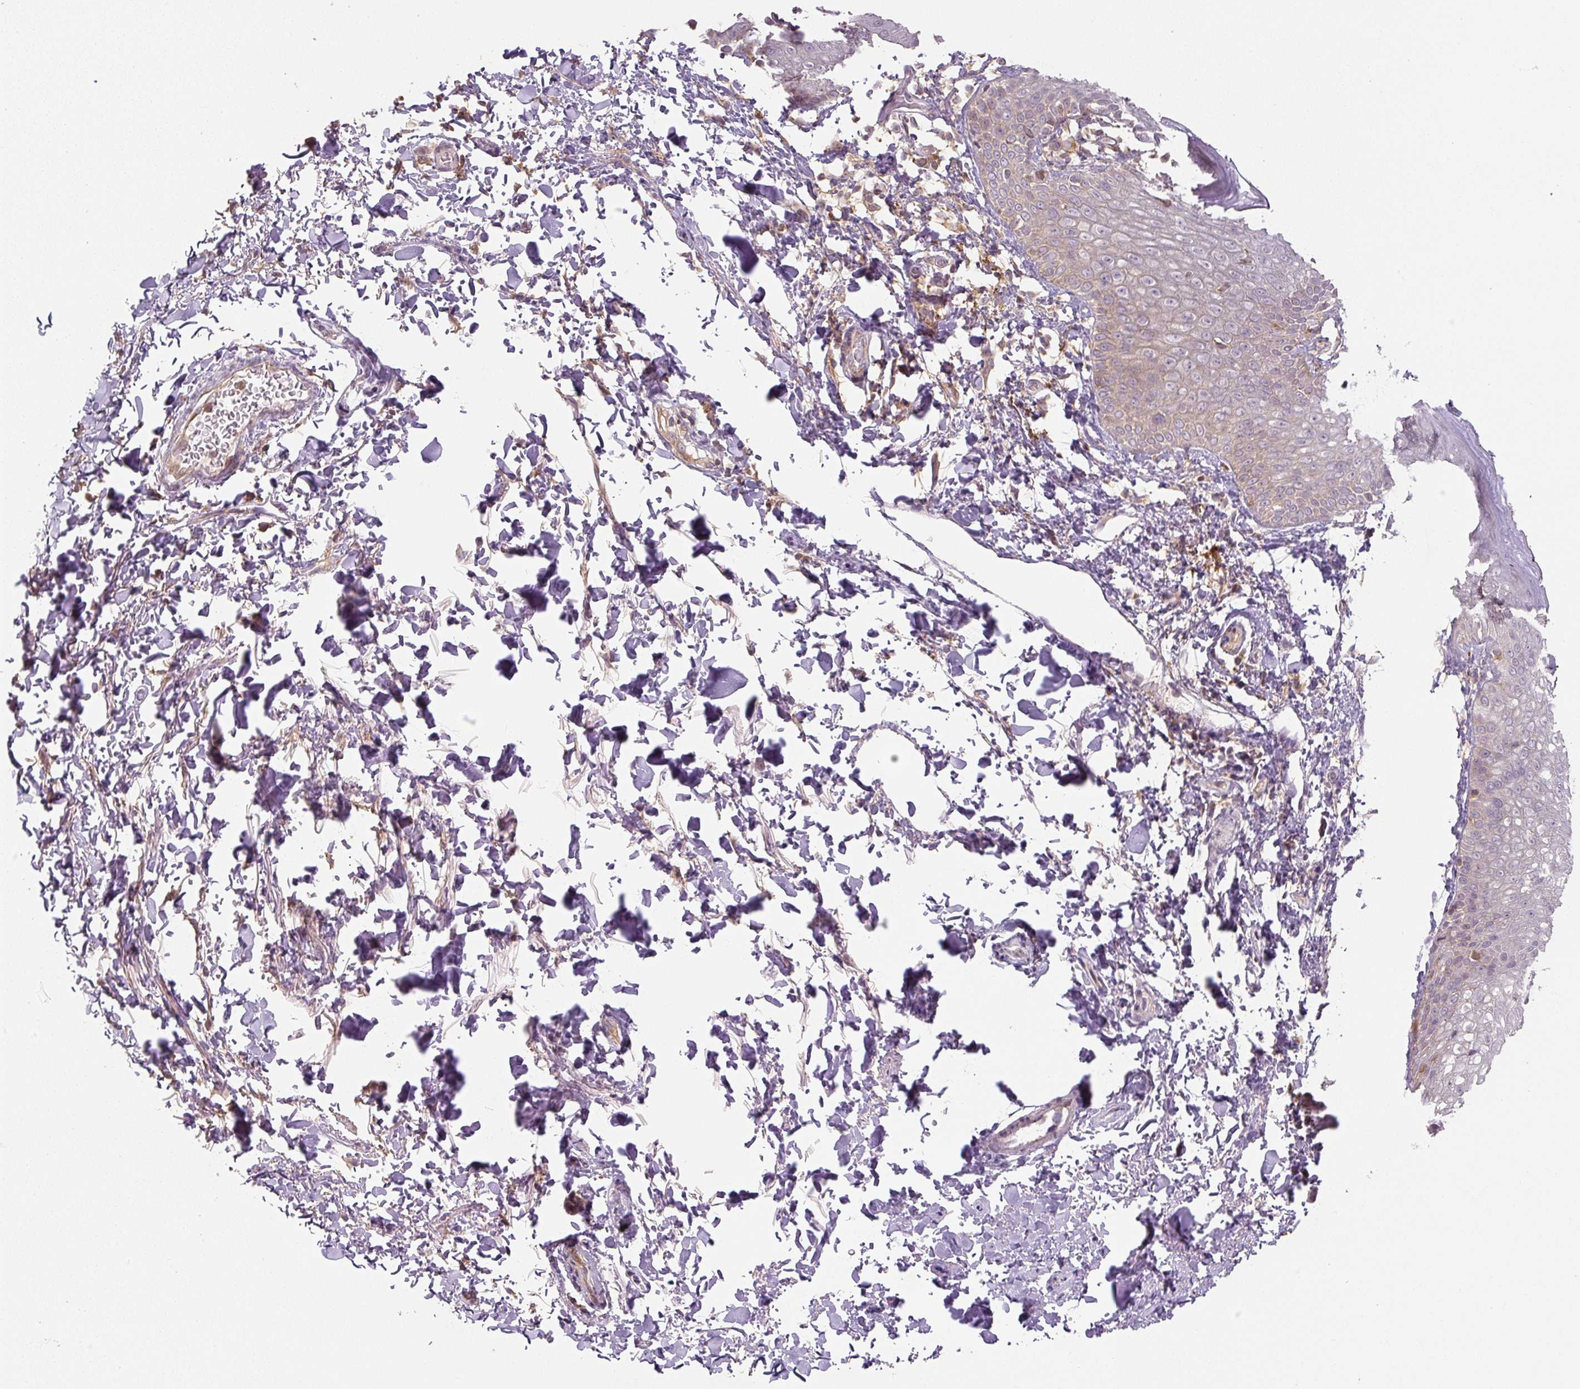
{"staining": {"intensity": "moderate", "quantity": "<25%", "location": "cytoplasmic/membranous"}, "tissue": "skin", "cell_type": "Epidermal cells", "image_type": "normal", "snomed": [{"axis": "morphology", "description": "Normal tissue, NOS"}, {"axis": "topography", "description": "Peripheral nerve tissue"}], "caption": "Immunohistochemistry (IHC) of benign human skin exhibits low levels of moderate cytoplasmic/membranous positivity in approximately <25% of epidermal cells.", "gene": "C2orf73", "patient": {"sex": "male", "age": 51}}